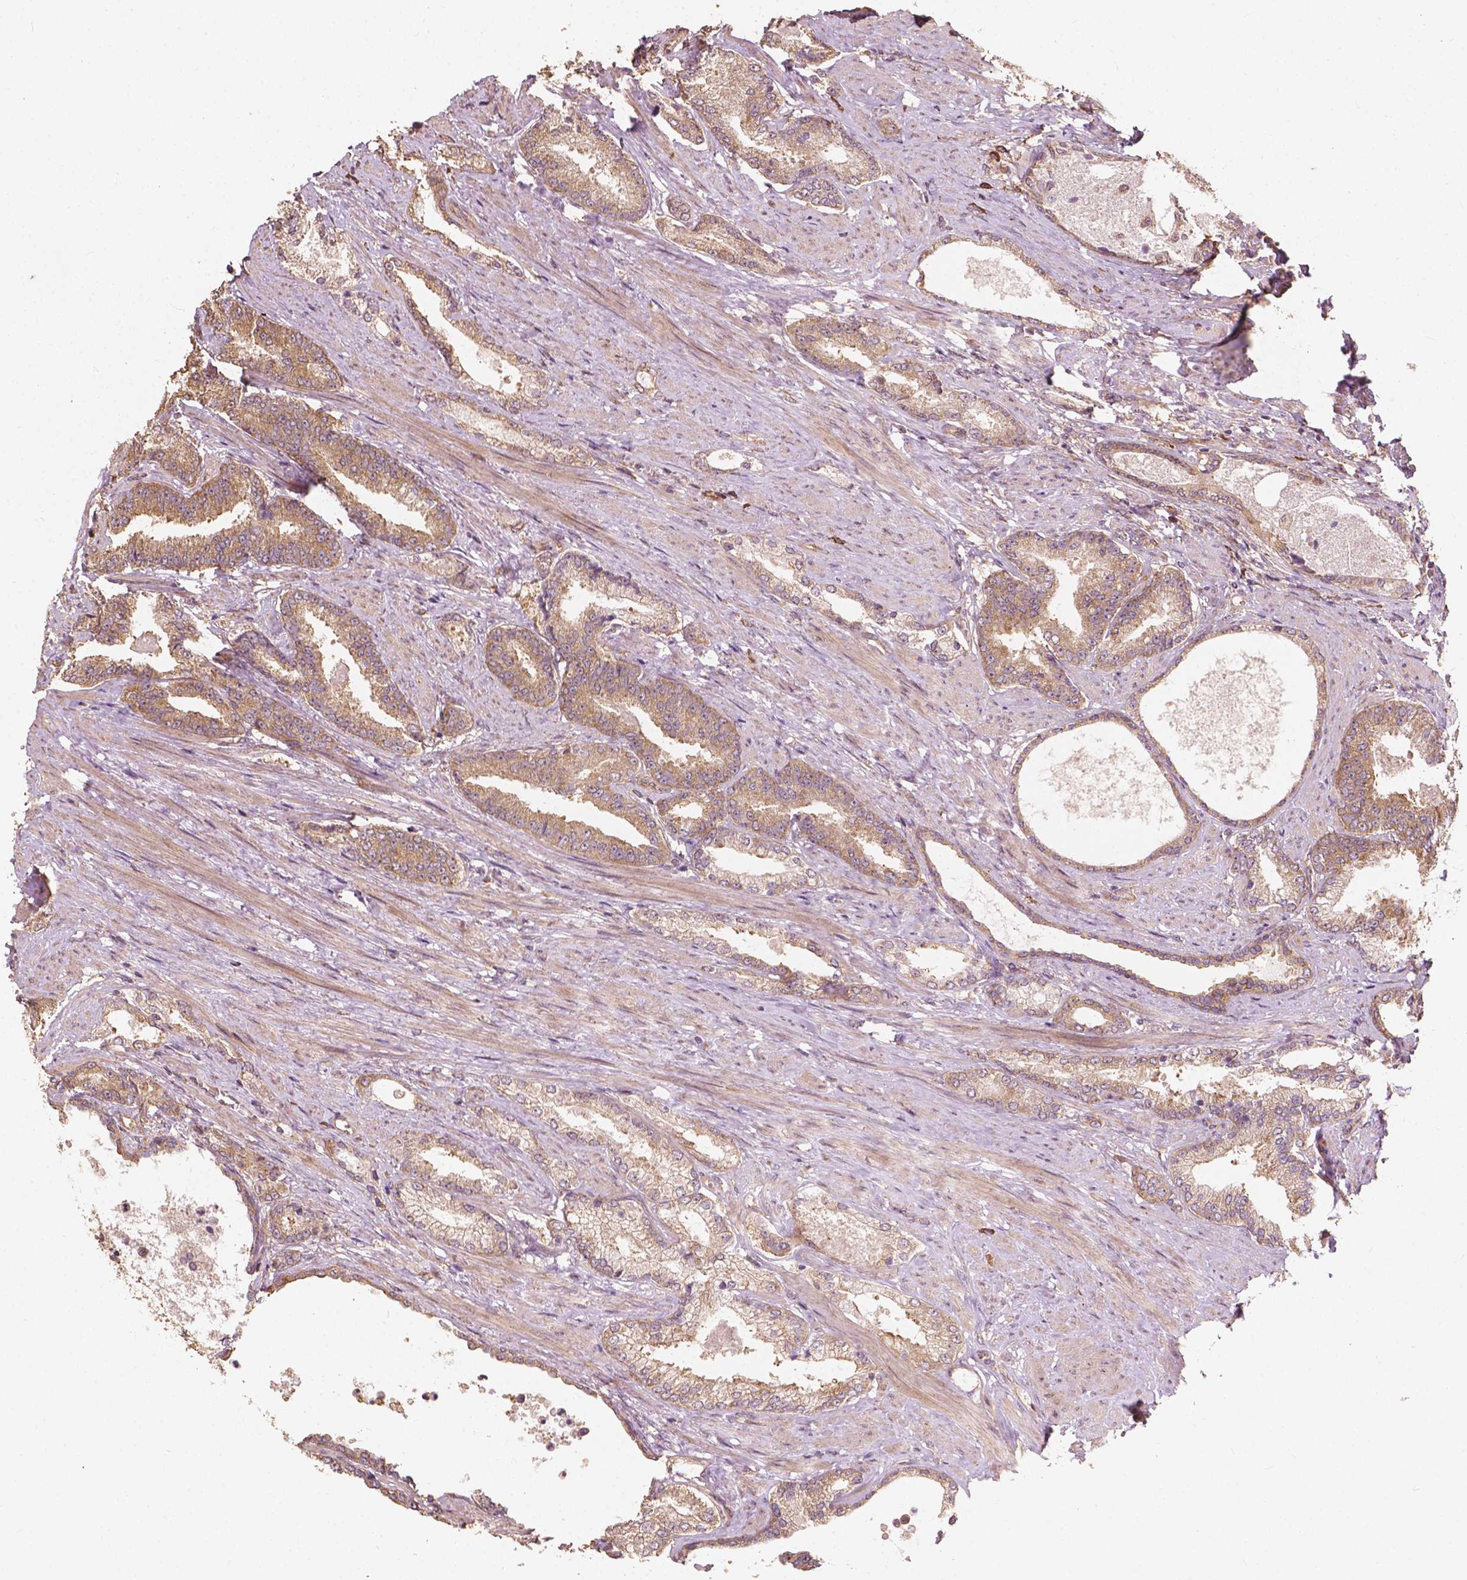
{"staining": {"intensity": "moderate", "quantity": "25%-75%", "location": "cytoplasmic/membranous"}, "tissue": "prostate cancer", "cell_type": "Tumor cells", "image_type": "cancer", "snomed": [{"axis": "morphology", "description": "Adenocarcinoma, High grade"}, {"axis": "topography", "description": "Prostate and seminal vesicle, NOS"}], "caption": "Protein expression analysis of human prostate high-grade adenocarcinoma reveals moderate cytoplasmic/membranous positivity in approximately 25%-75% of tumor cells.", "gene": "G3BP1", "patient": {"sex": "male", "age": 61}}